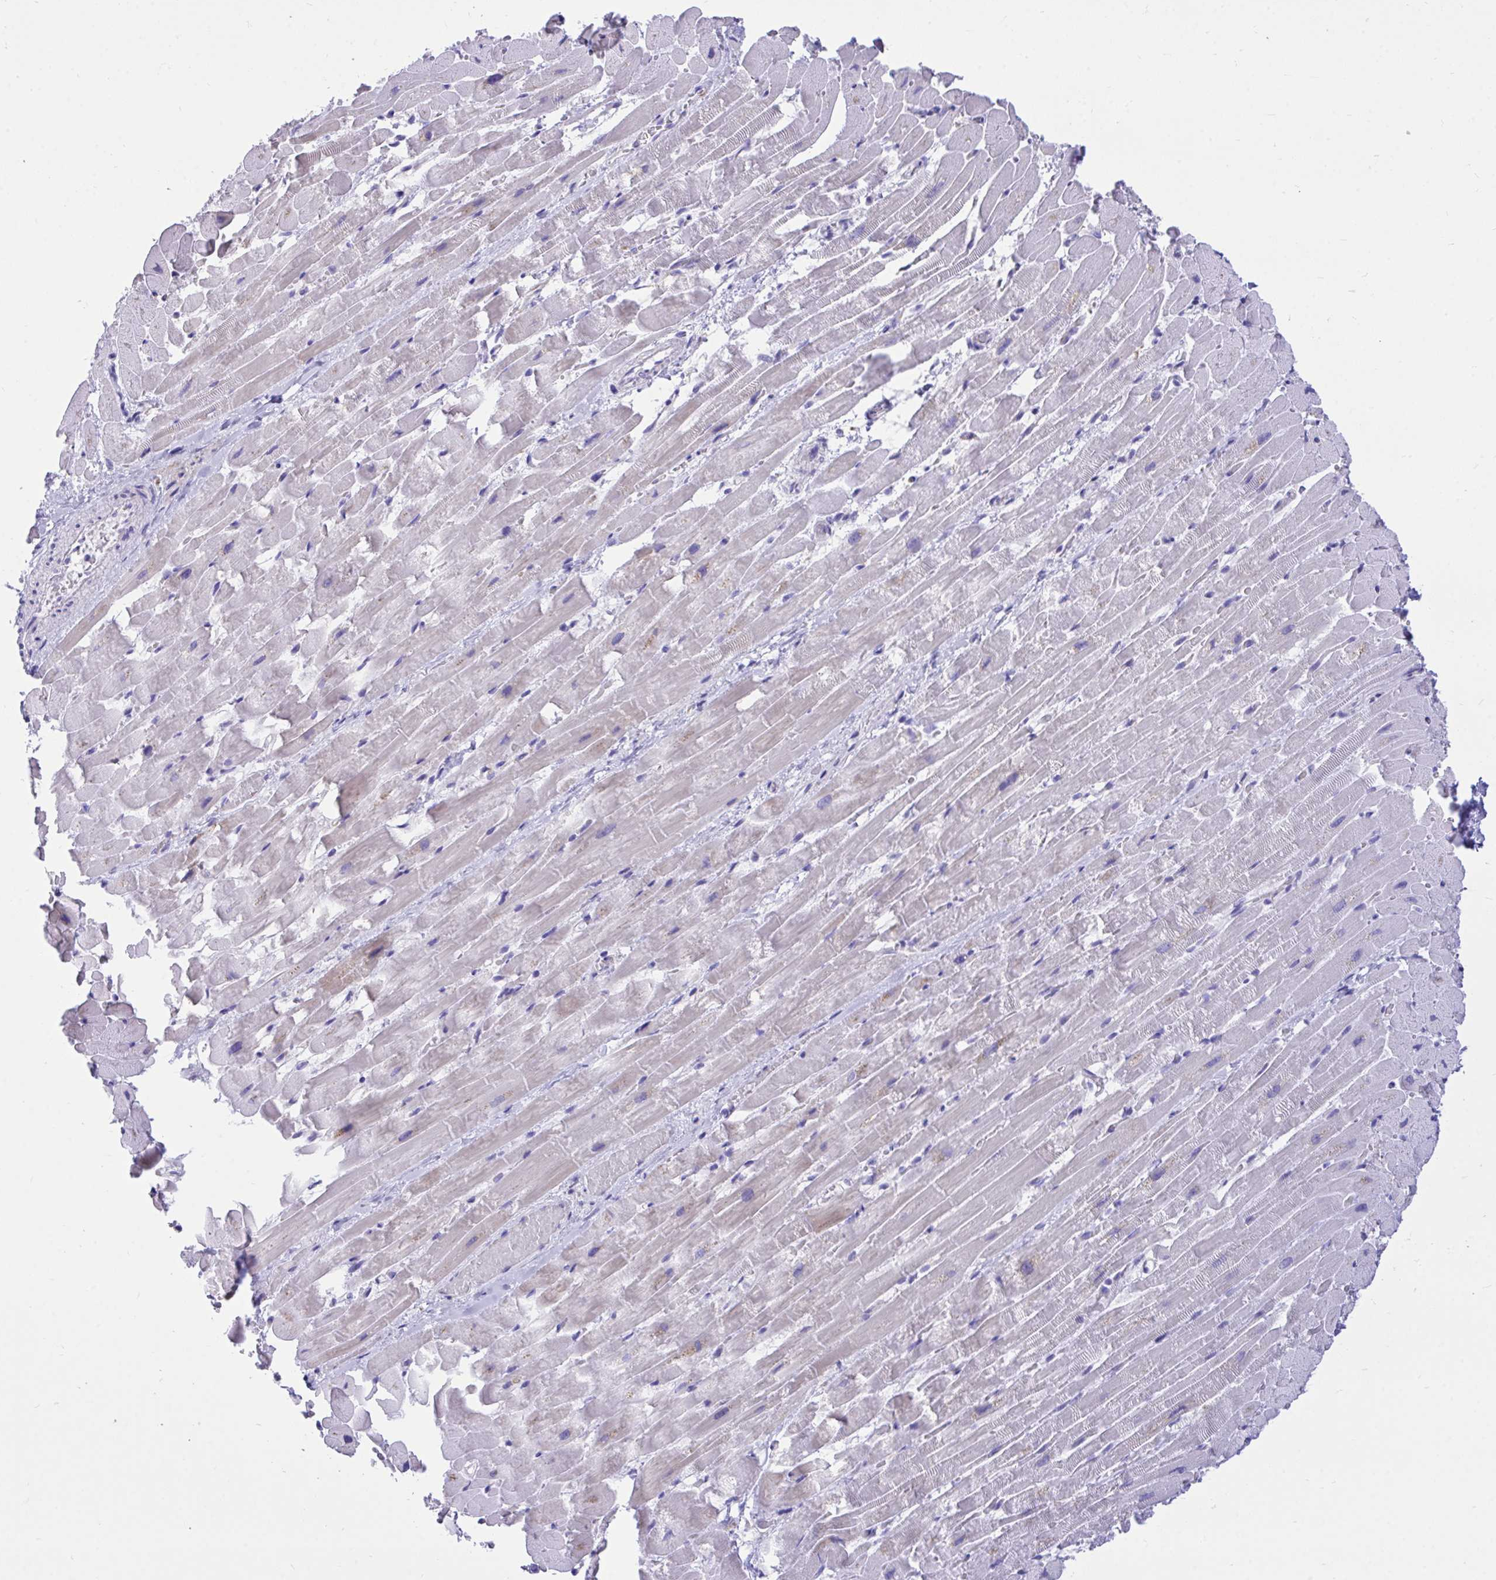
{"staining": {"intensity": "negative", "quantity": "none", "location": "none"}, "tissue": "heart muscle", "cell_type": "Cardiomyocytes", "image_type": "normal", "snomed": [{"axis": "morphology", "description": "Normal tissue, NOS"}, {"axis": "topography", "description": "Heart"}], "caption": "High magnification brightfield microscopy of normal heart muscle stained with DAB (brown) and counterstained with hematoxylin (blue): cardiomyocytes show no significant staining. (DAB immunohistochemistry (IHC), high magnification).", "gene": "MON1A", "patient": {"sex": "male", "age": 37}}